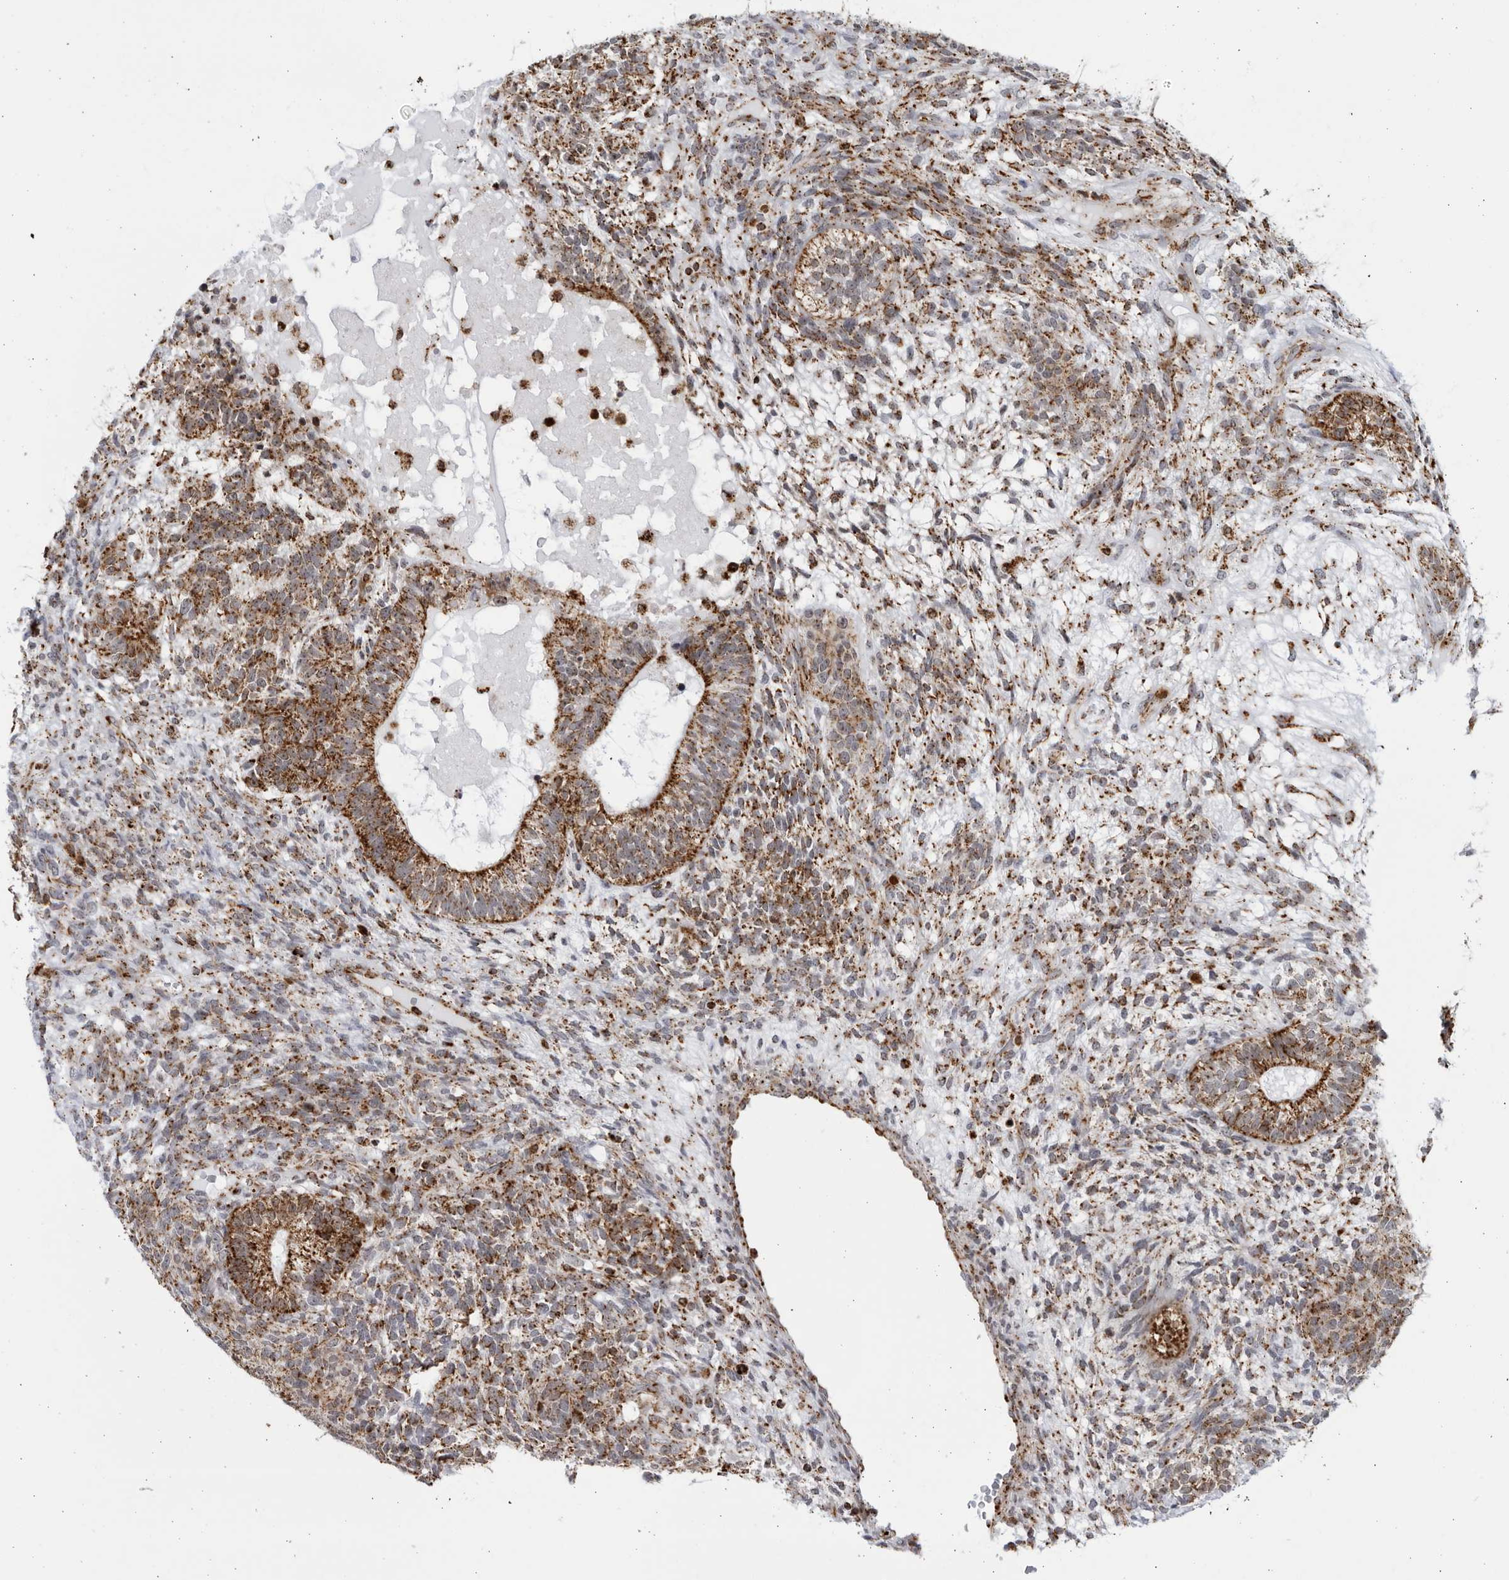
{"staining": {"intensity": "strong", "quantity": ">75%", "location": "cytoplasmic/membranous"}, "tissue": "testis cancer", "cell_type": "Tumor cells", "image_type": "cancer", "snomed": [{"axis": "morphology", "description": "Seminoma, NOS"}, {"axis": "morphology", "description": "Carcinoma, Embryonal, NOS"}, {"axis": "topography", "description": "Testis"}], "caption": "Tumor cells display strong cytoplasmic/membranous staining in approximately >75% of cells in embryonal carcinoma (testis).", "gene": "RBM34", "patient": {"sex": "male", "age": 28}}